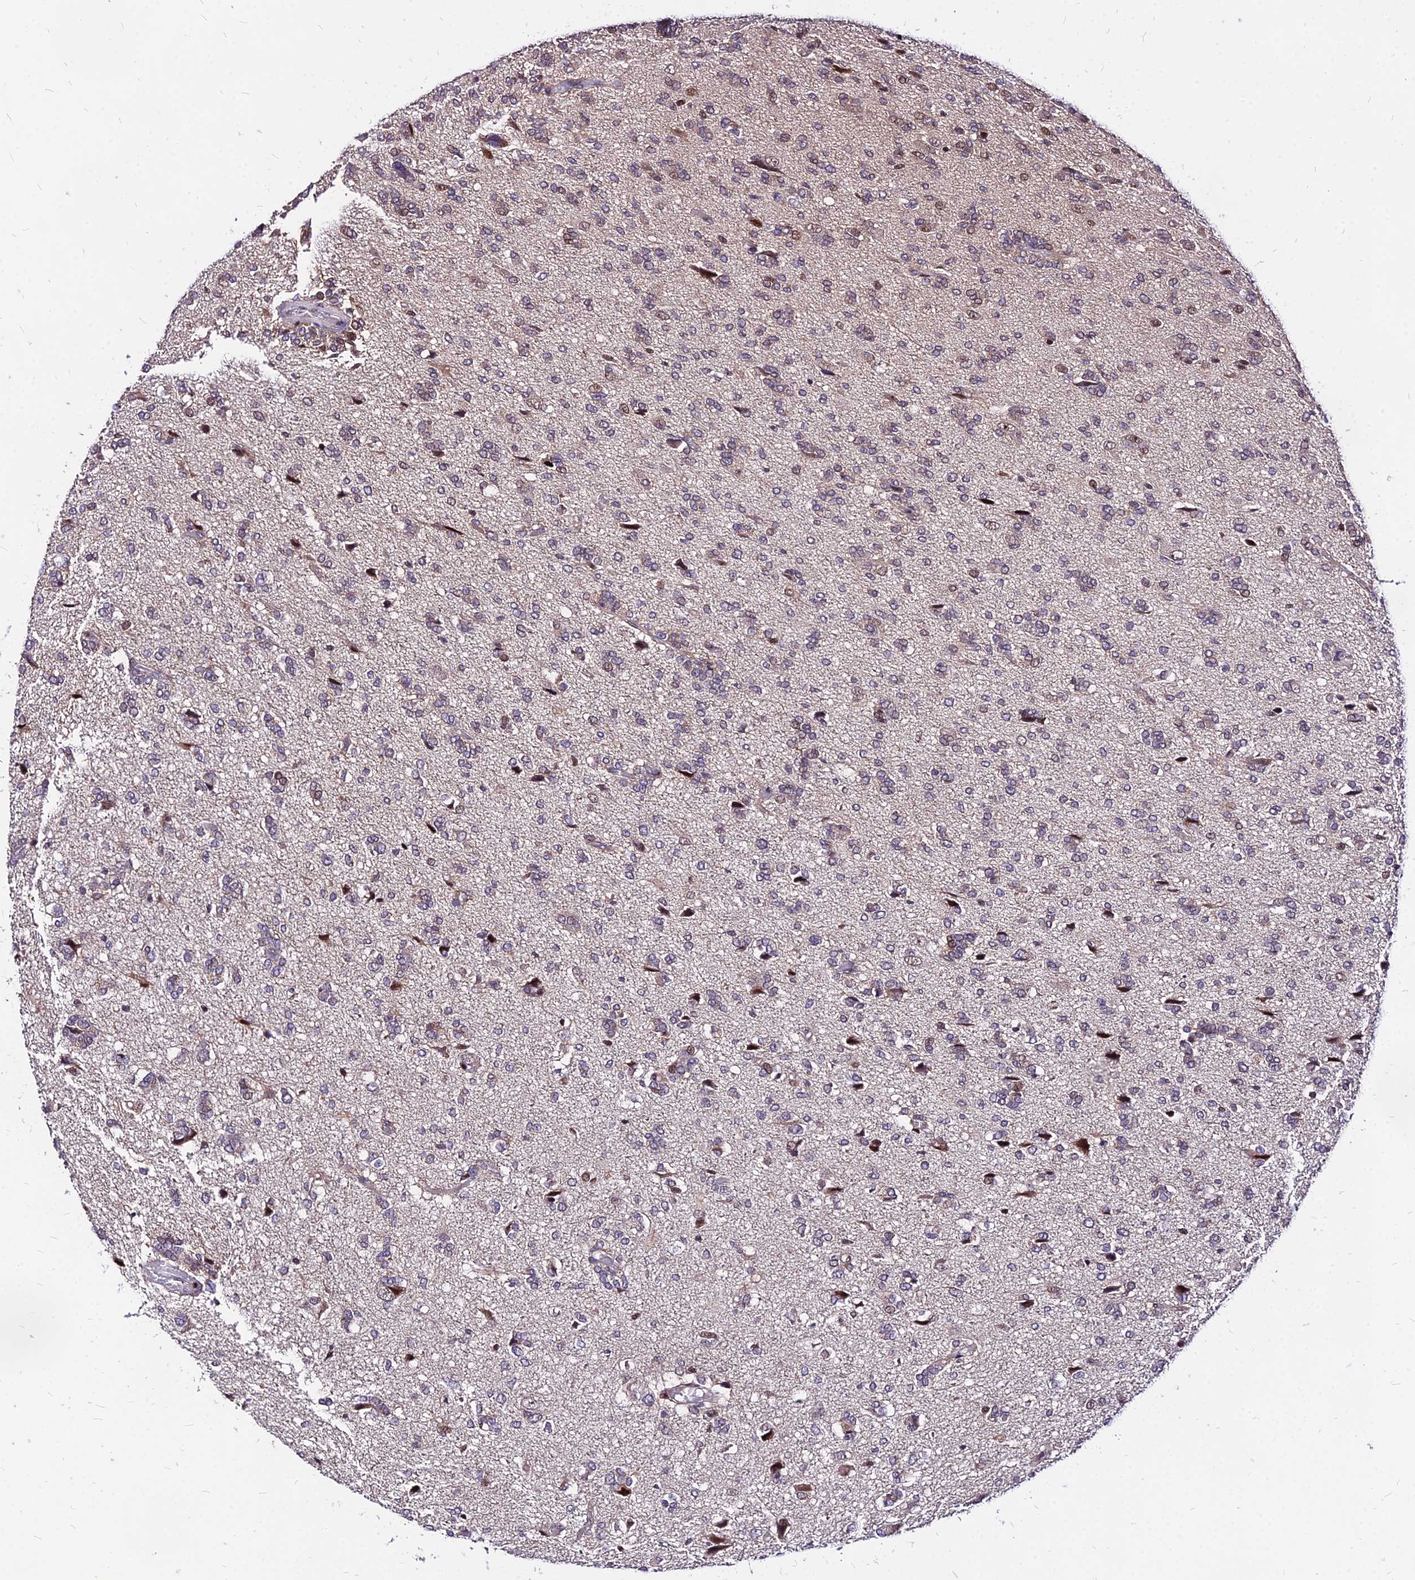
{"staining": {"intensity": "negative", "quantity": "none", "location": "none"}, "tissue": "glioma", "cell_type": "Tumor cells", "image_type": "cancer", "snomed": [{"axis": "morphology", "description": "Glioma, malignant, High grade"}, {"axis": "topography", "description": "Brain"}], "caption": "Tumor cells are negative for brown protein staining in glioma.", "gene": "DDX55", "patient": {"sex": "female", "age": 59}}